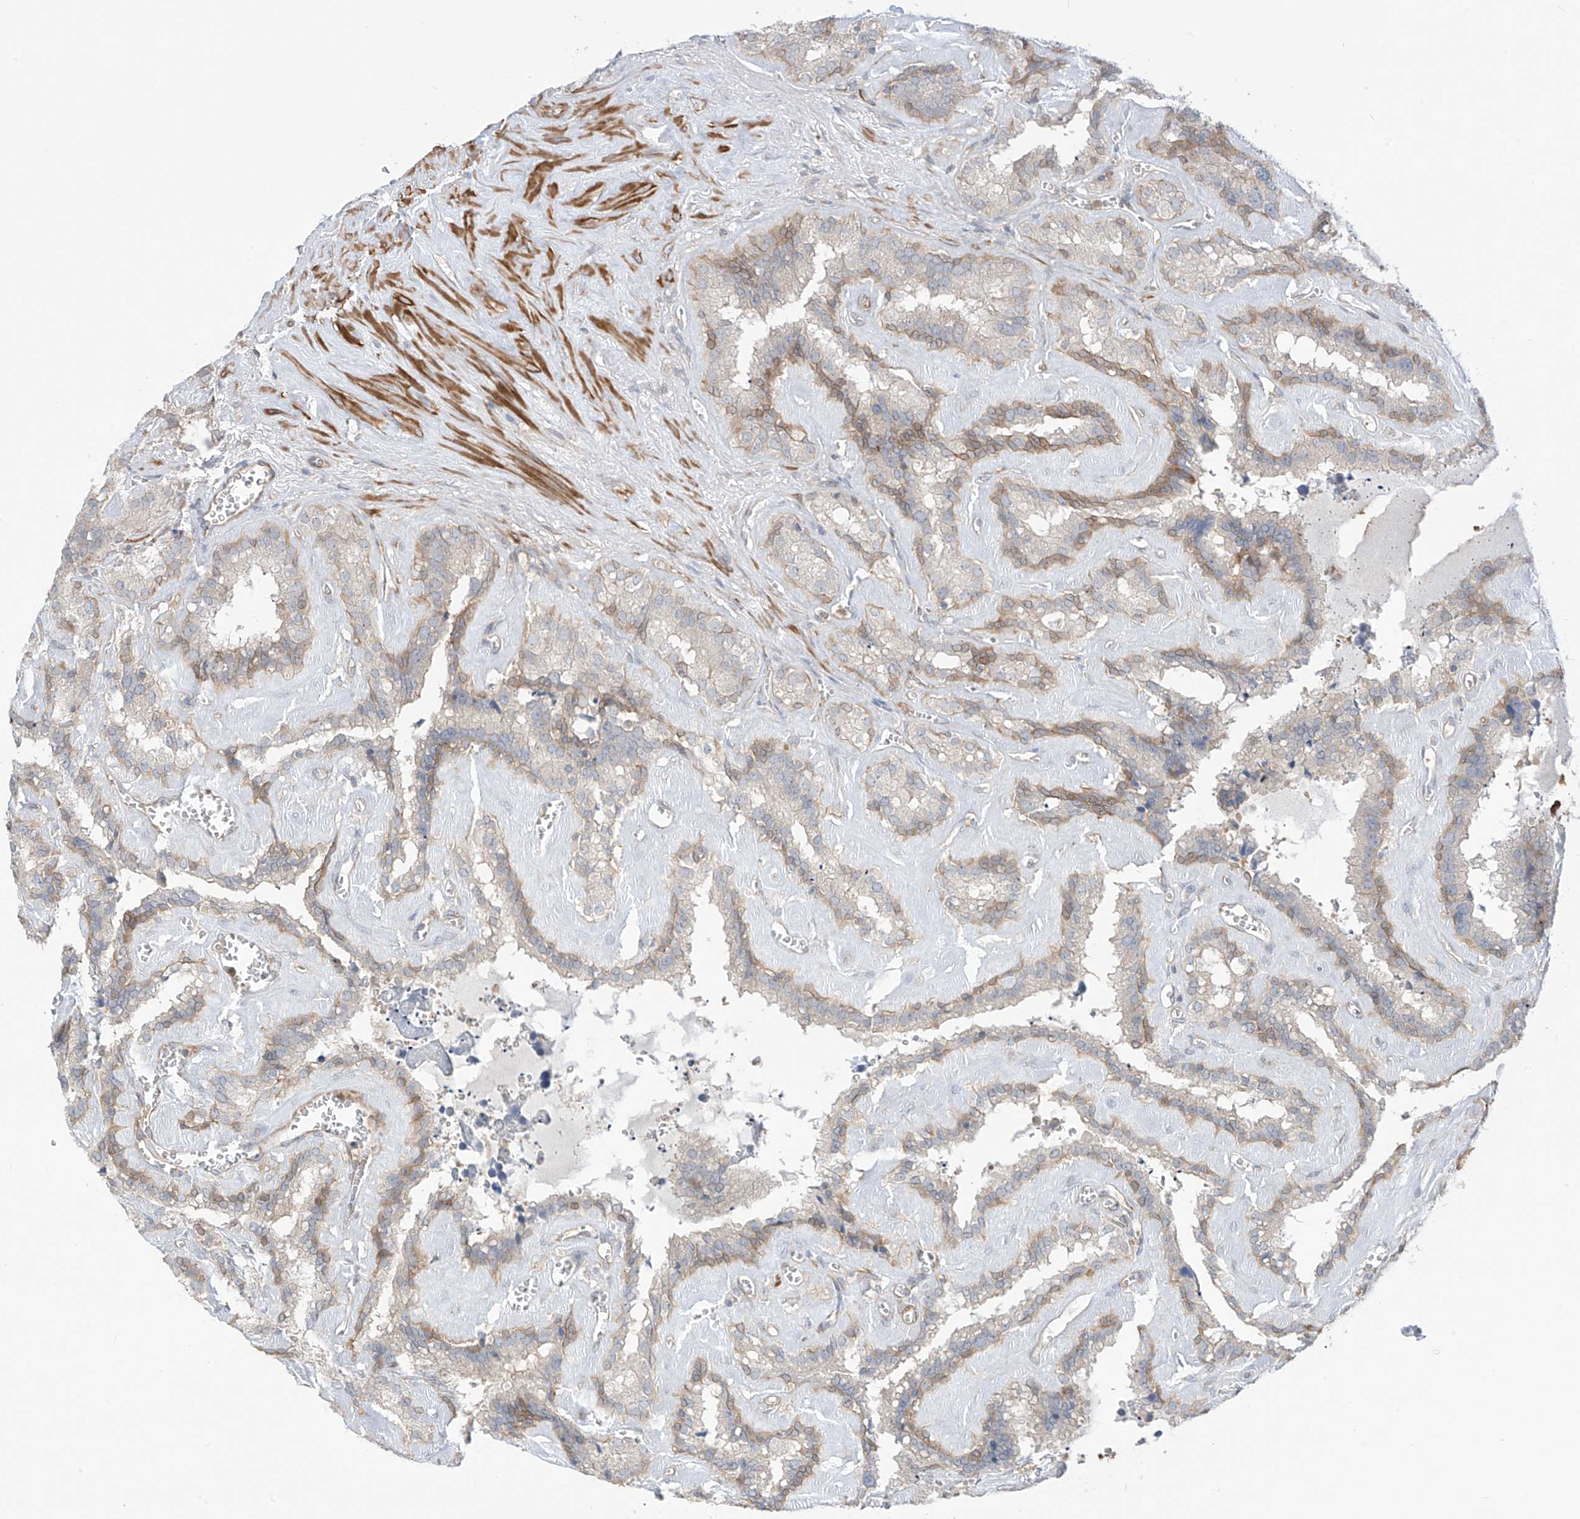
{"staining": {"intensity": "weak", "quantity": "25%-75%", "location": "cytoplasmic/membranous"}, "tissue": "seminal vesicle", "cell_type": "Glandular cells", "image_type": "normal", "snomed": [{"axis": "morphology", "description": "Normal tissue, NOS"}, {"axis": "topography", "description": "Prostate"}, {"axis": "topography", "description": "Seminal veicle"}], "caption": "High-power microscopy captured an immunohistochemistry micrograph of unremarkable seminal vesicle, revealing weak cytoplasmic/membranous positivity in about 25%-75% of glandular cells.", "gene": "TRMU", "patient": {"sex": "male", "age": 59}}